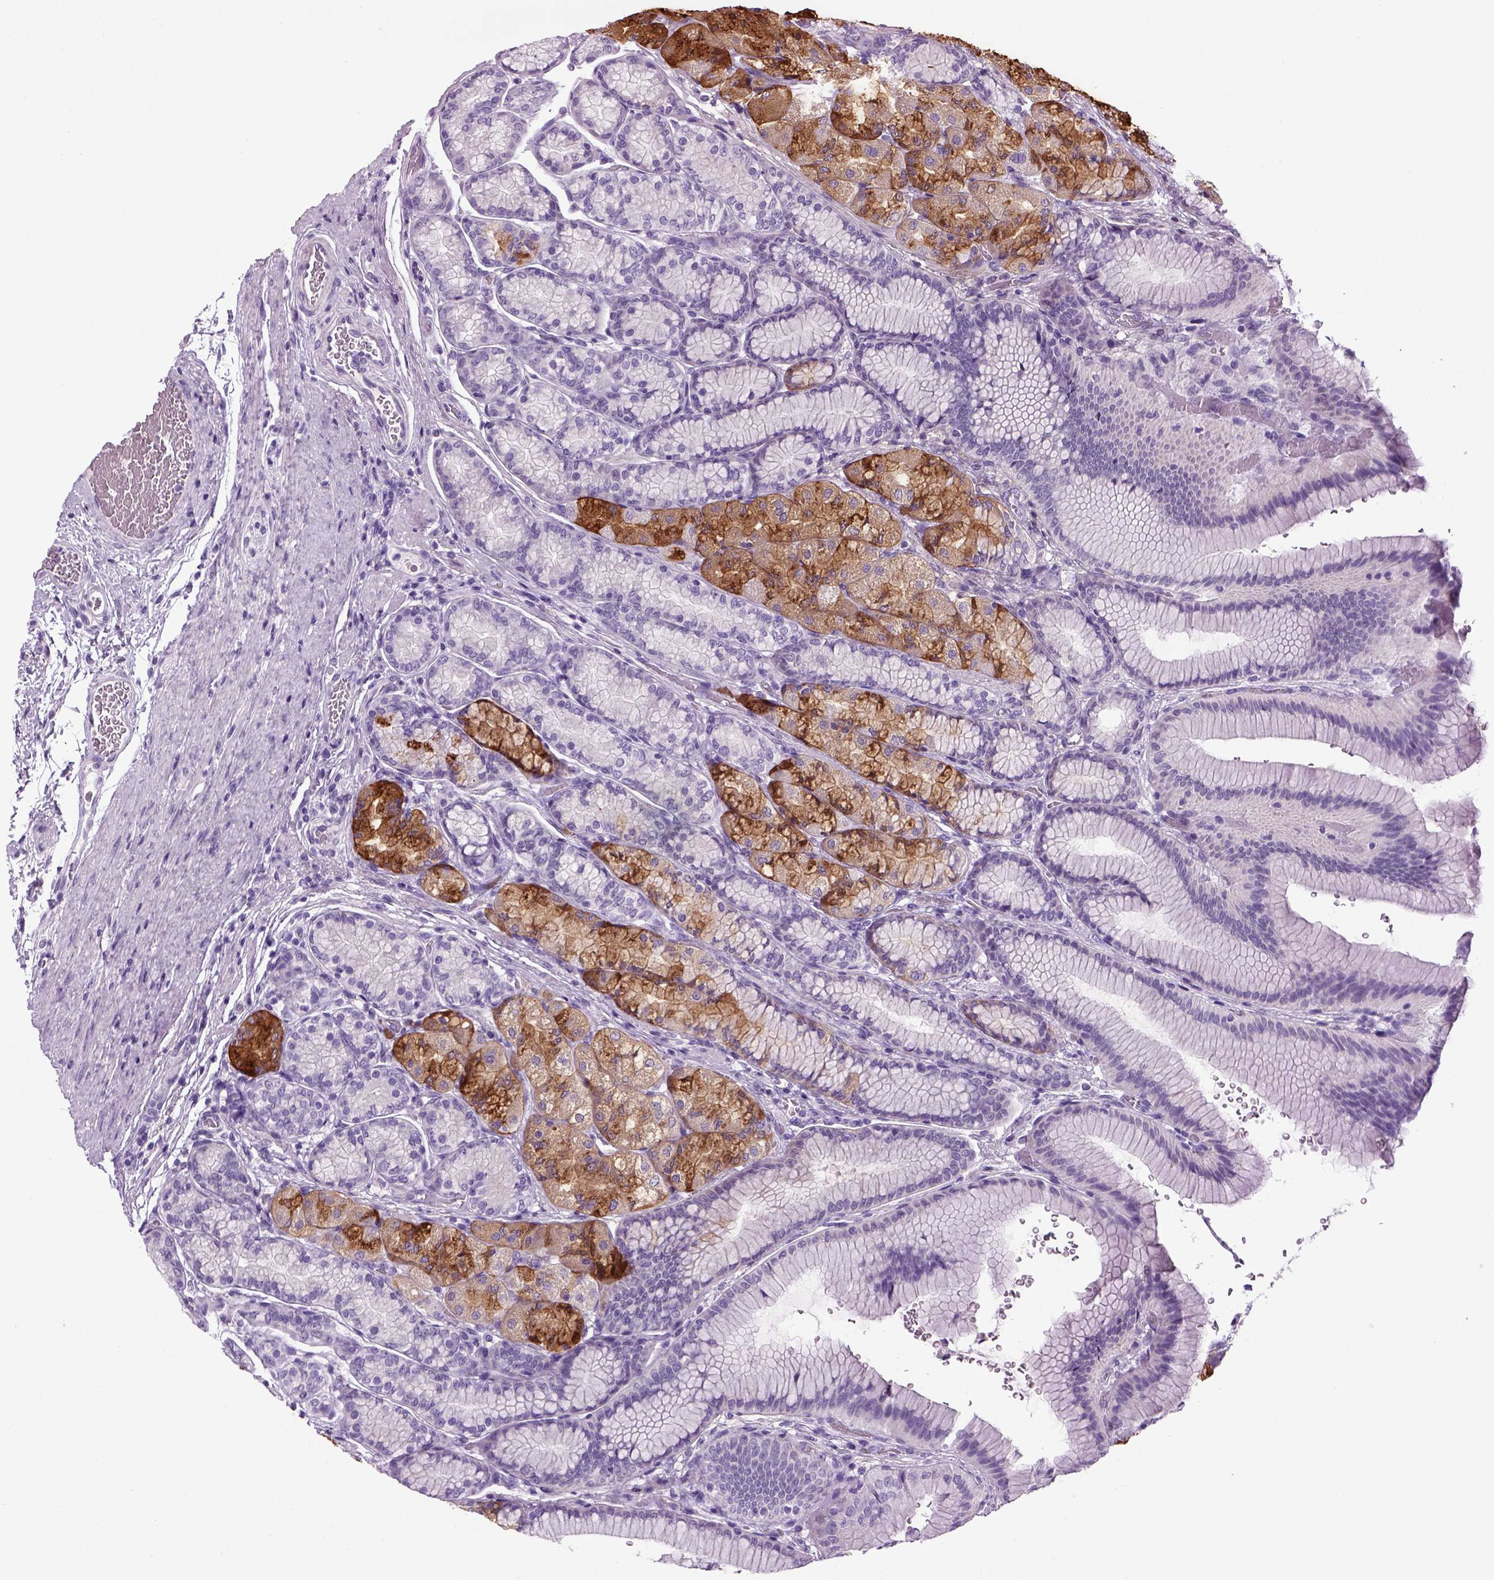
{"staining": {"intensity": "moderate", "quantity": "25%-75%", "location": "cytoplasmic/membranous"}, "tissue": "stomach", "cell_type": "Glandular cells", "image_type": "normal", "snomed": [{"axis": "morphology", "description": "Normal tissue, NOS"}, {"axis": "morphology", "description": "Adenocarcinoma, NOS"}, {"axis": "morphology", "description": "Adenocarcinoma, High grade"}, {"axis": "topography", "description": "Stomach, upper"}, {"axis": "topography", "description": "Stomach"}], "caption": "IHC of unremarkable human stomach displays medium levels of moderate cytoplasmic/membranous staining in approximately 25%-75% of glandular cells. (DAB (3,3'-diaminobenzidine) IHC with brightfield microscopy, high magnification).", "gene": "HMCN2", "patient": {"sex": "female", "age": 65}}